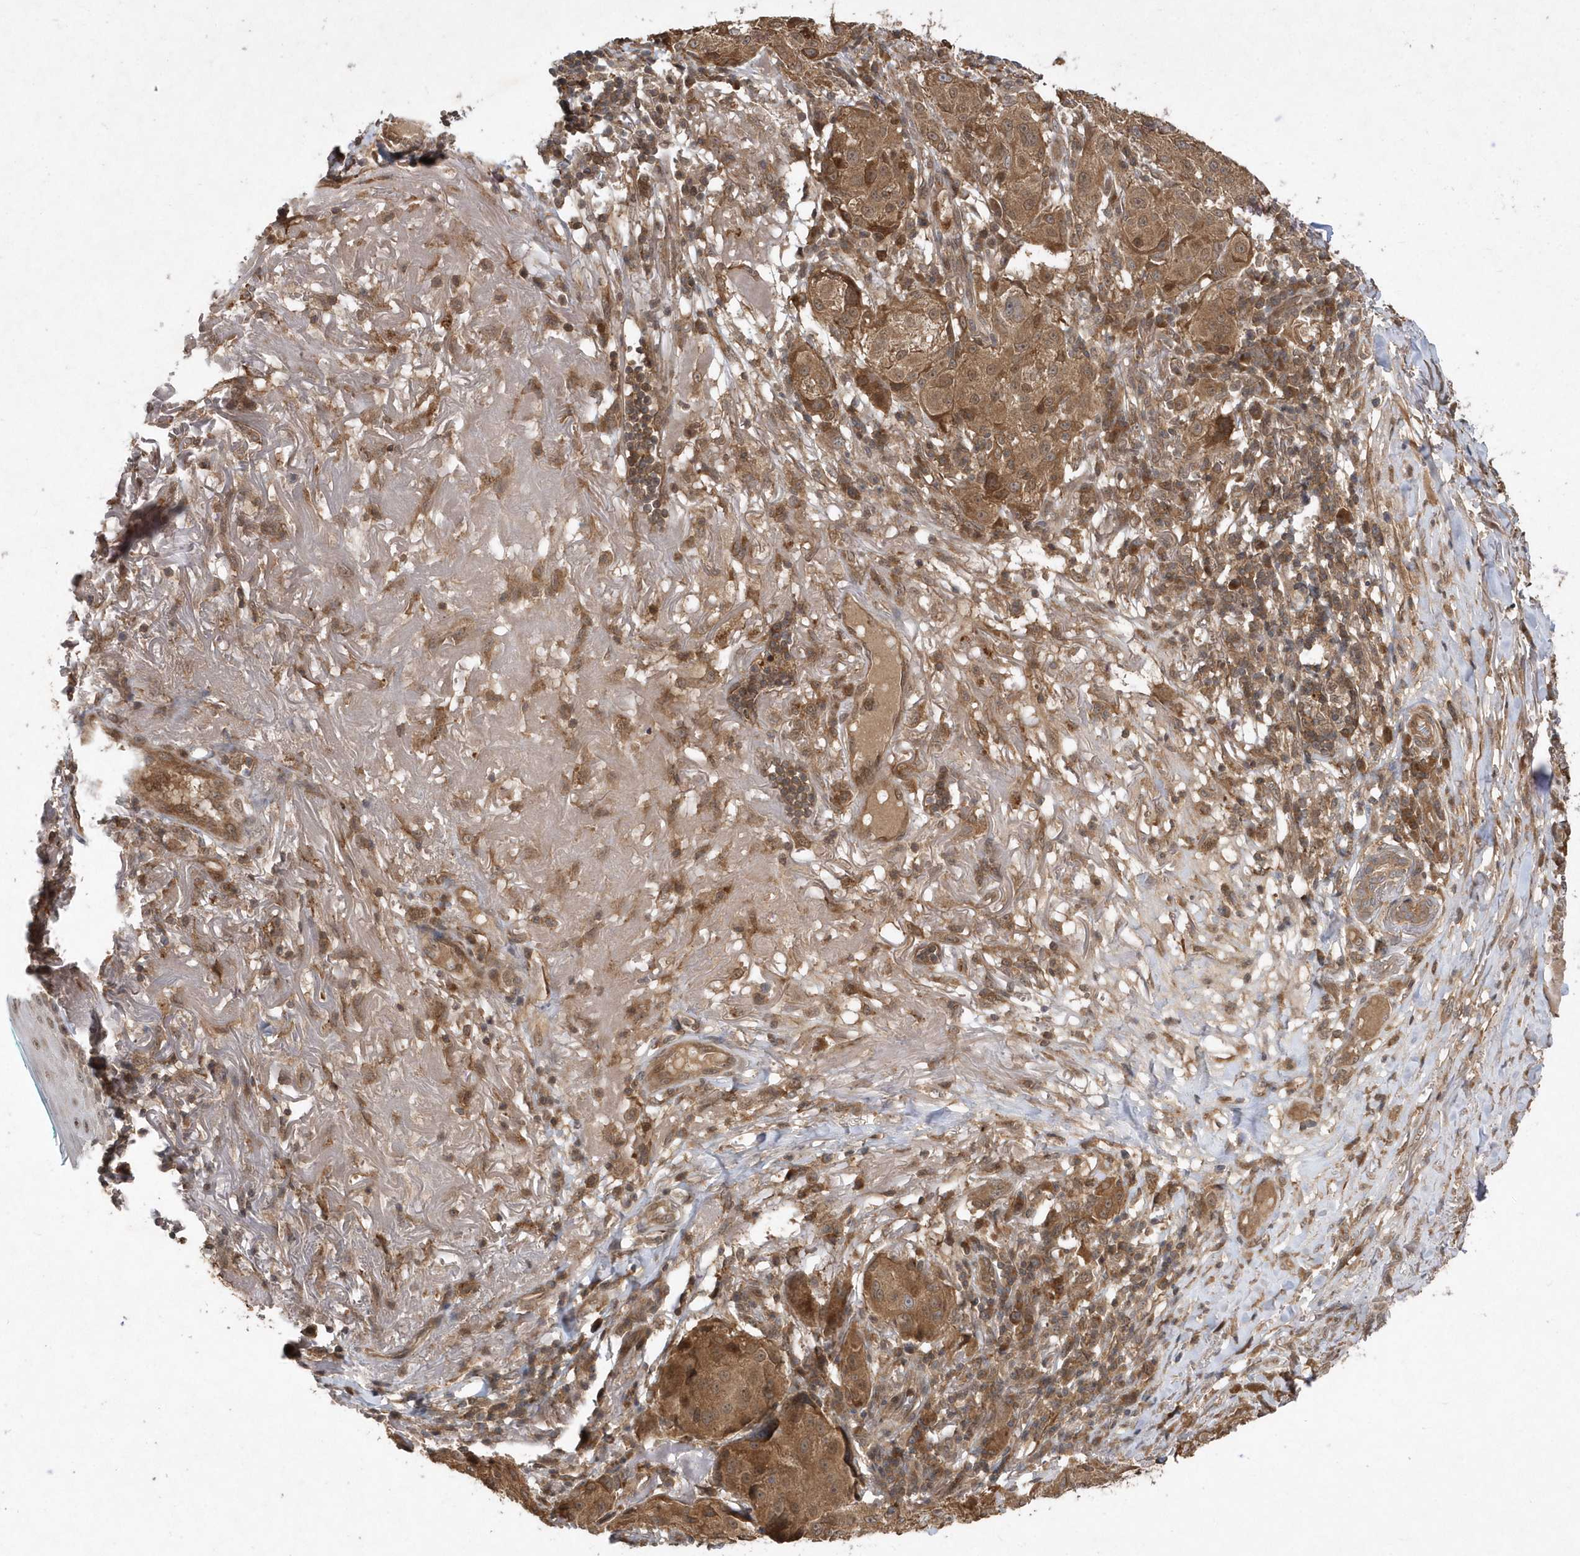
{"staining": {"intensity": "moderate", "quantity": ">75%", "location": "cytoplasmic/membranous"}, "tissue": "melanoma", "cell_type": "Tumor cells", "image_type": "cancer", "snomed": [{"axis": "morphology", "description": "Necrosis, NOS"}, {"axis": "morphology", "description": "Malignant melanoma, NOS"}, {"axis": "topography", "description": "Skin"}], "caption": "Immunohistochemistry (IHC) histopathology image of human melanoma stained for a protein (brown), which displays medium levels of moderate cytoplasmic/membranous staining in about >75% of tumor cells.", "gene": "GFM2", "patient": {"sex": "female", "age": 87}}